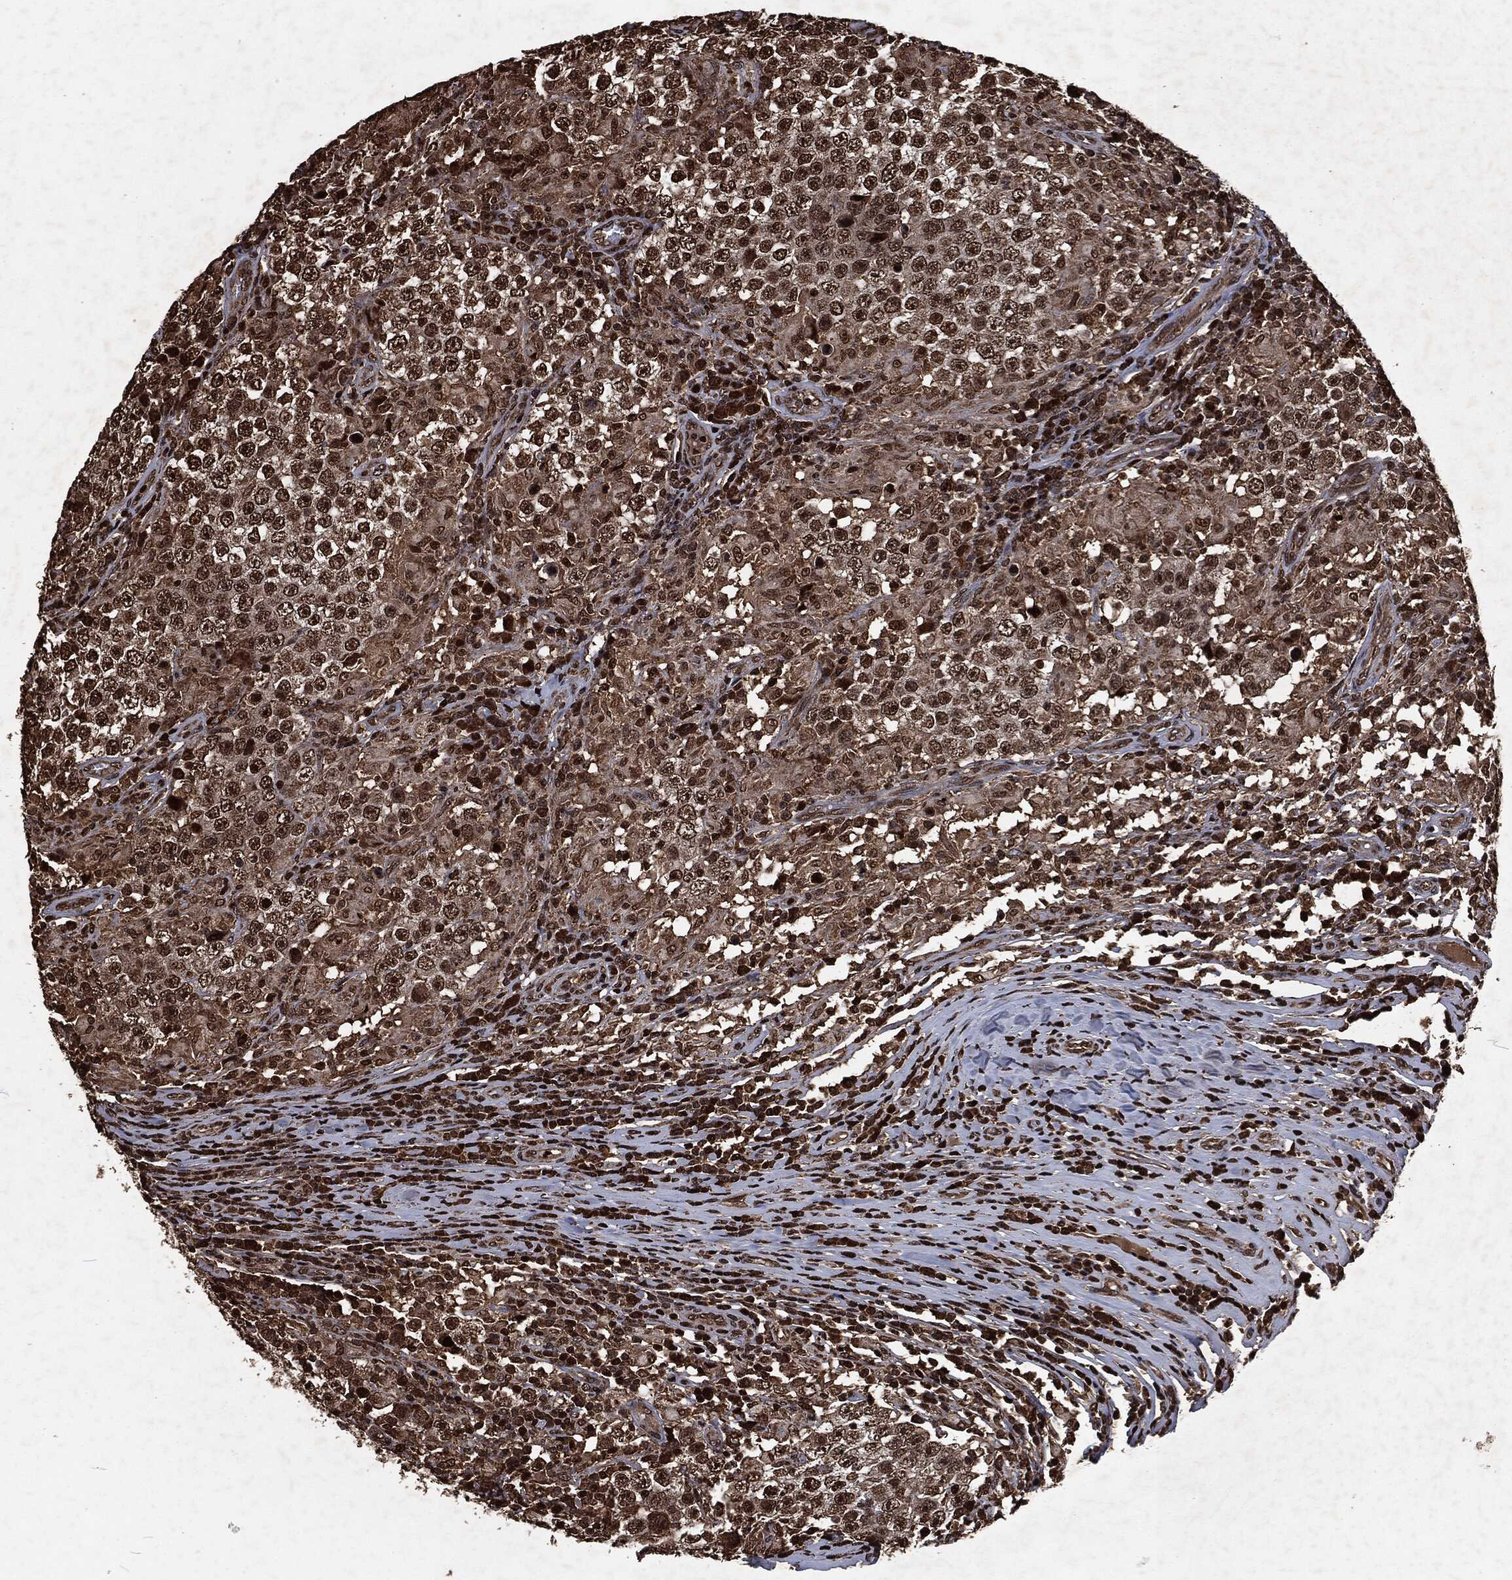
{"staining": {"intensity": "moderate", "quantity": "25%-75%", "location": "cytoplasmic/membranous,nuclear"}, "tissue": "testis cancer", "cell_type": "Tumor cells", "image_type": "cancer", "snomed": [{"axis": "morphology", "description": "Seminoma, NOS"}, {"axis": "morphology", "description": "Carcinoma, Embryonal, NOS"}, {"axis": "topography", "description": "Testis"}], "caption": "Immunohistochemical staining of testis embryonal carcinoma reveals medium levels of moderate cytoplasmic/membranous and nuclear protein staining in about 25%-75% of tumor cells.", "gene": "SNAI1", "patient": {"sex": "male", "age": 41}}